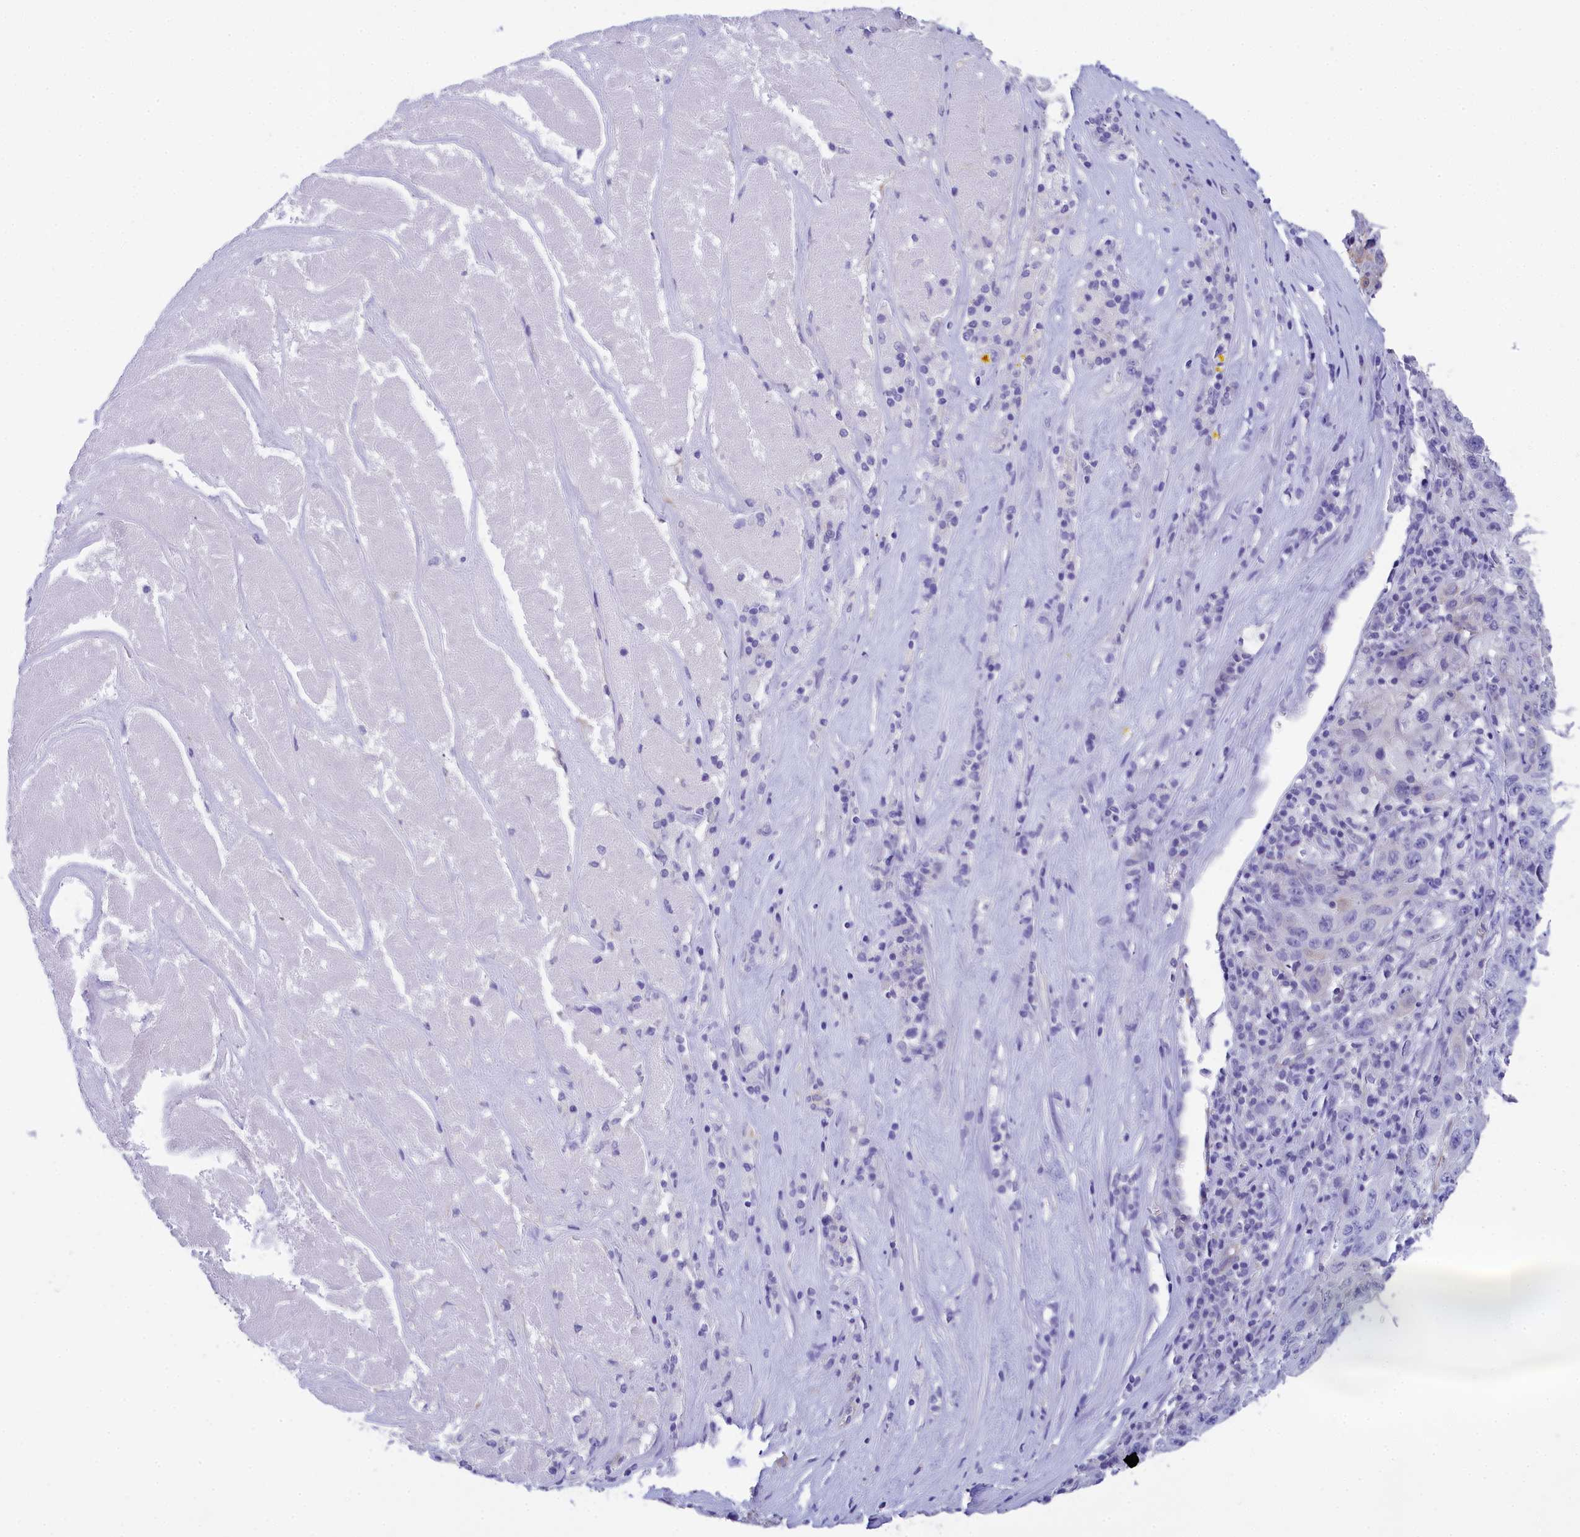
{"staining": {"intensity": "negative", "quantity": "none", "location": "none"}, "tissue": "pancreatic cancer", "cell_type": "Tumor cells", "image_type": "cancer", "snomed": [{"axis": "morphology", "description": "Adenocarcinoma, NOS"}, {"axis": "topography", "description": "Pancreas"}], "caption": "Pancreatic cancer (adenocarcinoma) stained for a protein using immunohistochemistry demonstrates no positivity tumor cells.", "gene": "TACSTD2", "patient": {"sex": "male", "age": 63}}